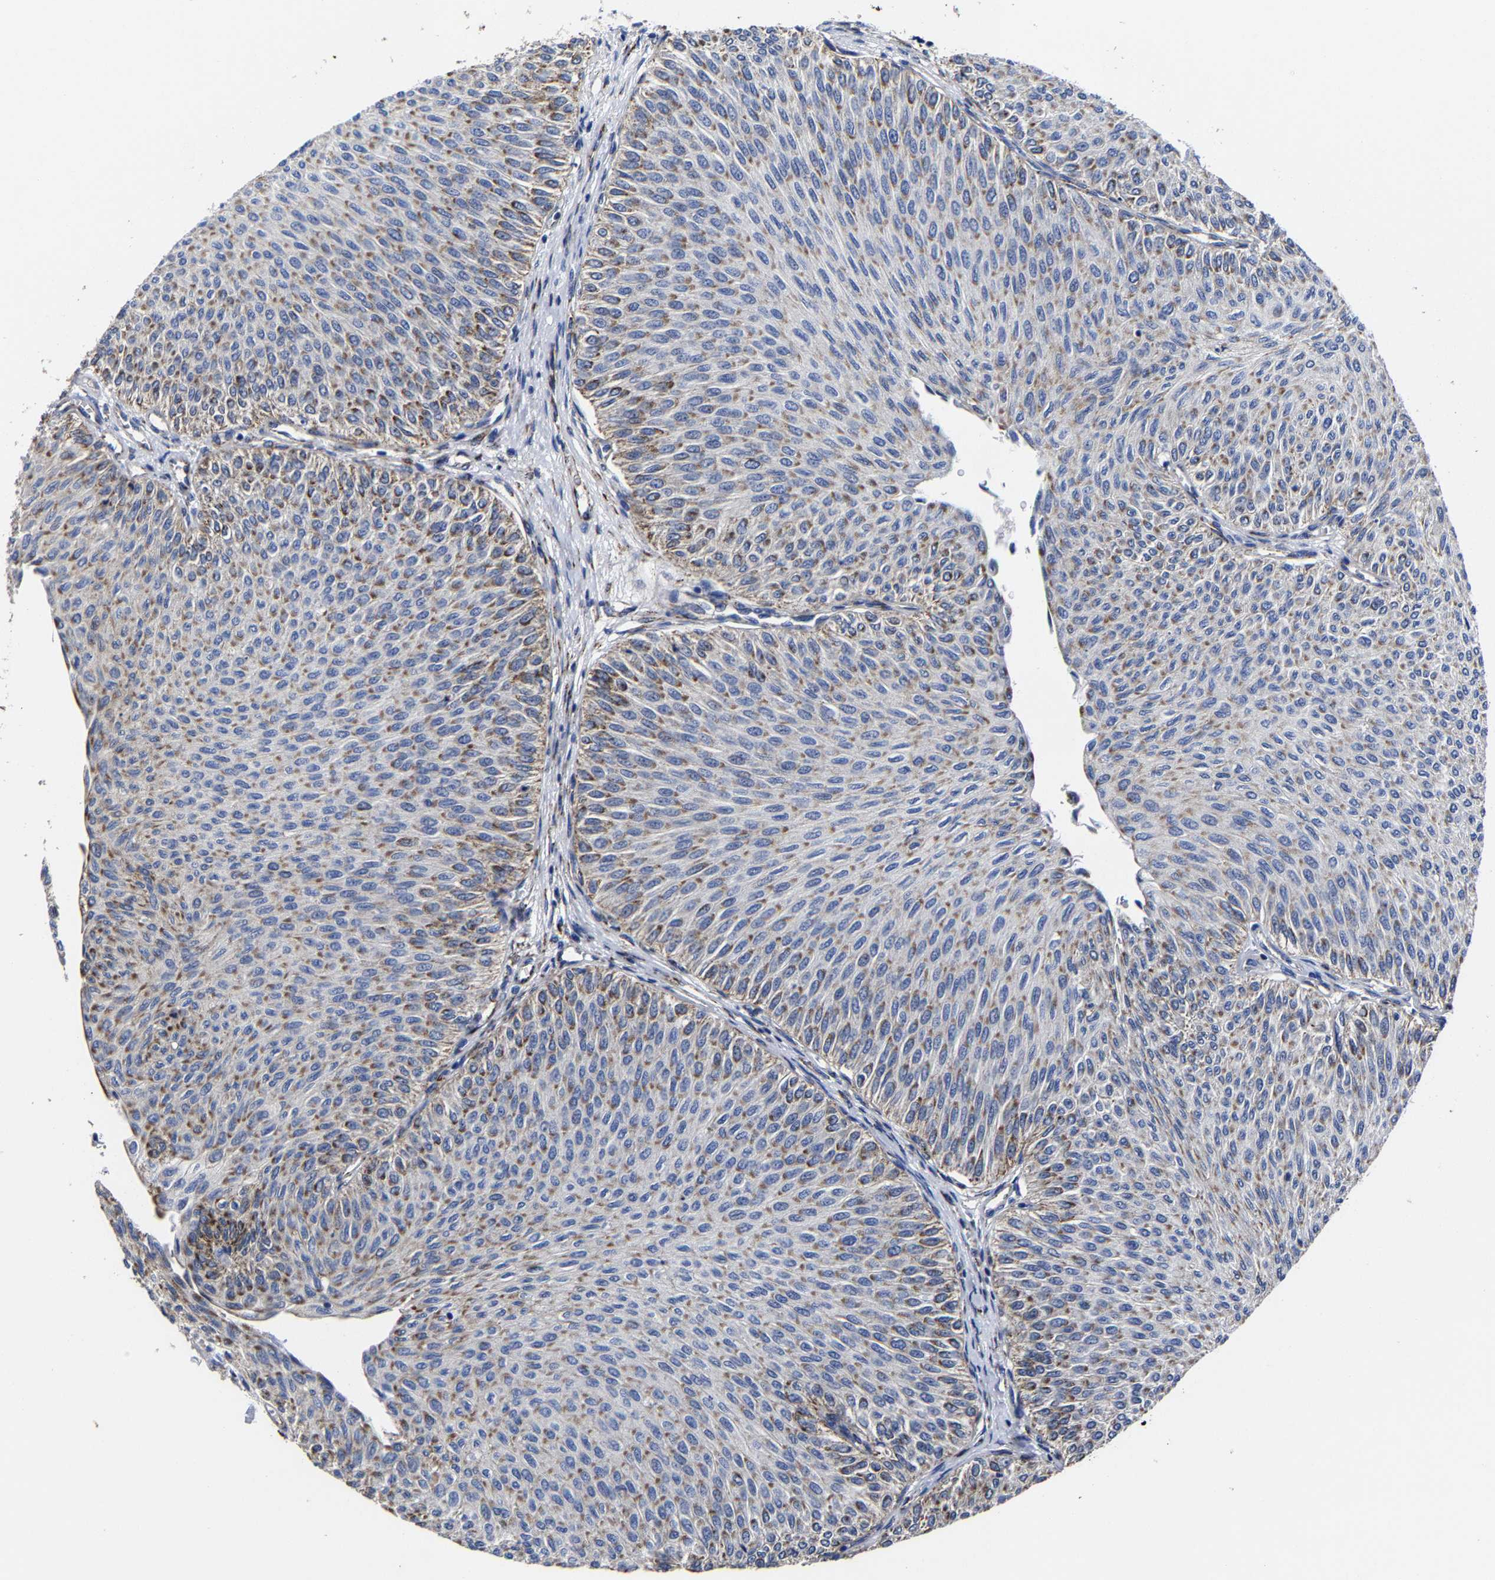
{"staining": {"intensity": "moderate", "quantity": ">75%", "location": "cytoplasmic/membranous"}, "tissue": "urothelial cancer", "cell_type": "Tumor cells", "image_type": "cancer", "snomed": [{"axis": "morphology", "description": "Urothelial carcinoma, Low grade"}, {"axis": "topography", "description": "Urinary bladder"}], "caption": "About >75% of tumor cells in human urothelial cancer demonstrate moderate cytoplasmic/membranous protein staining as visualized by brown immunohistochemical staining.", "gene": "AASS", "patient": {"sex": "male", "age": 78}}